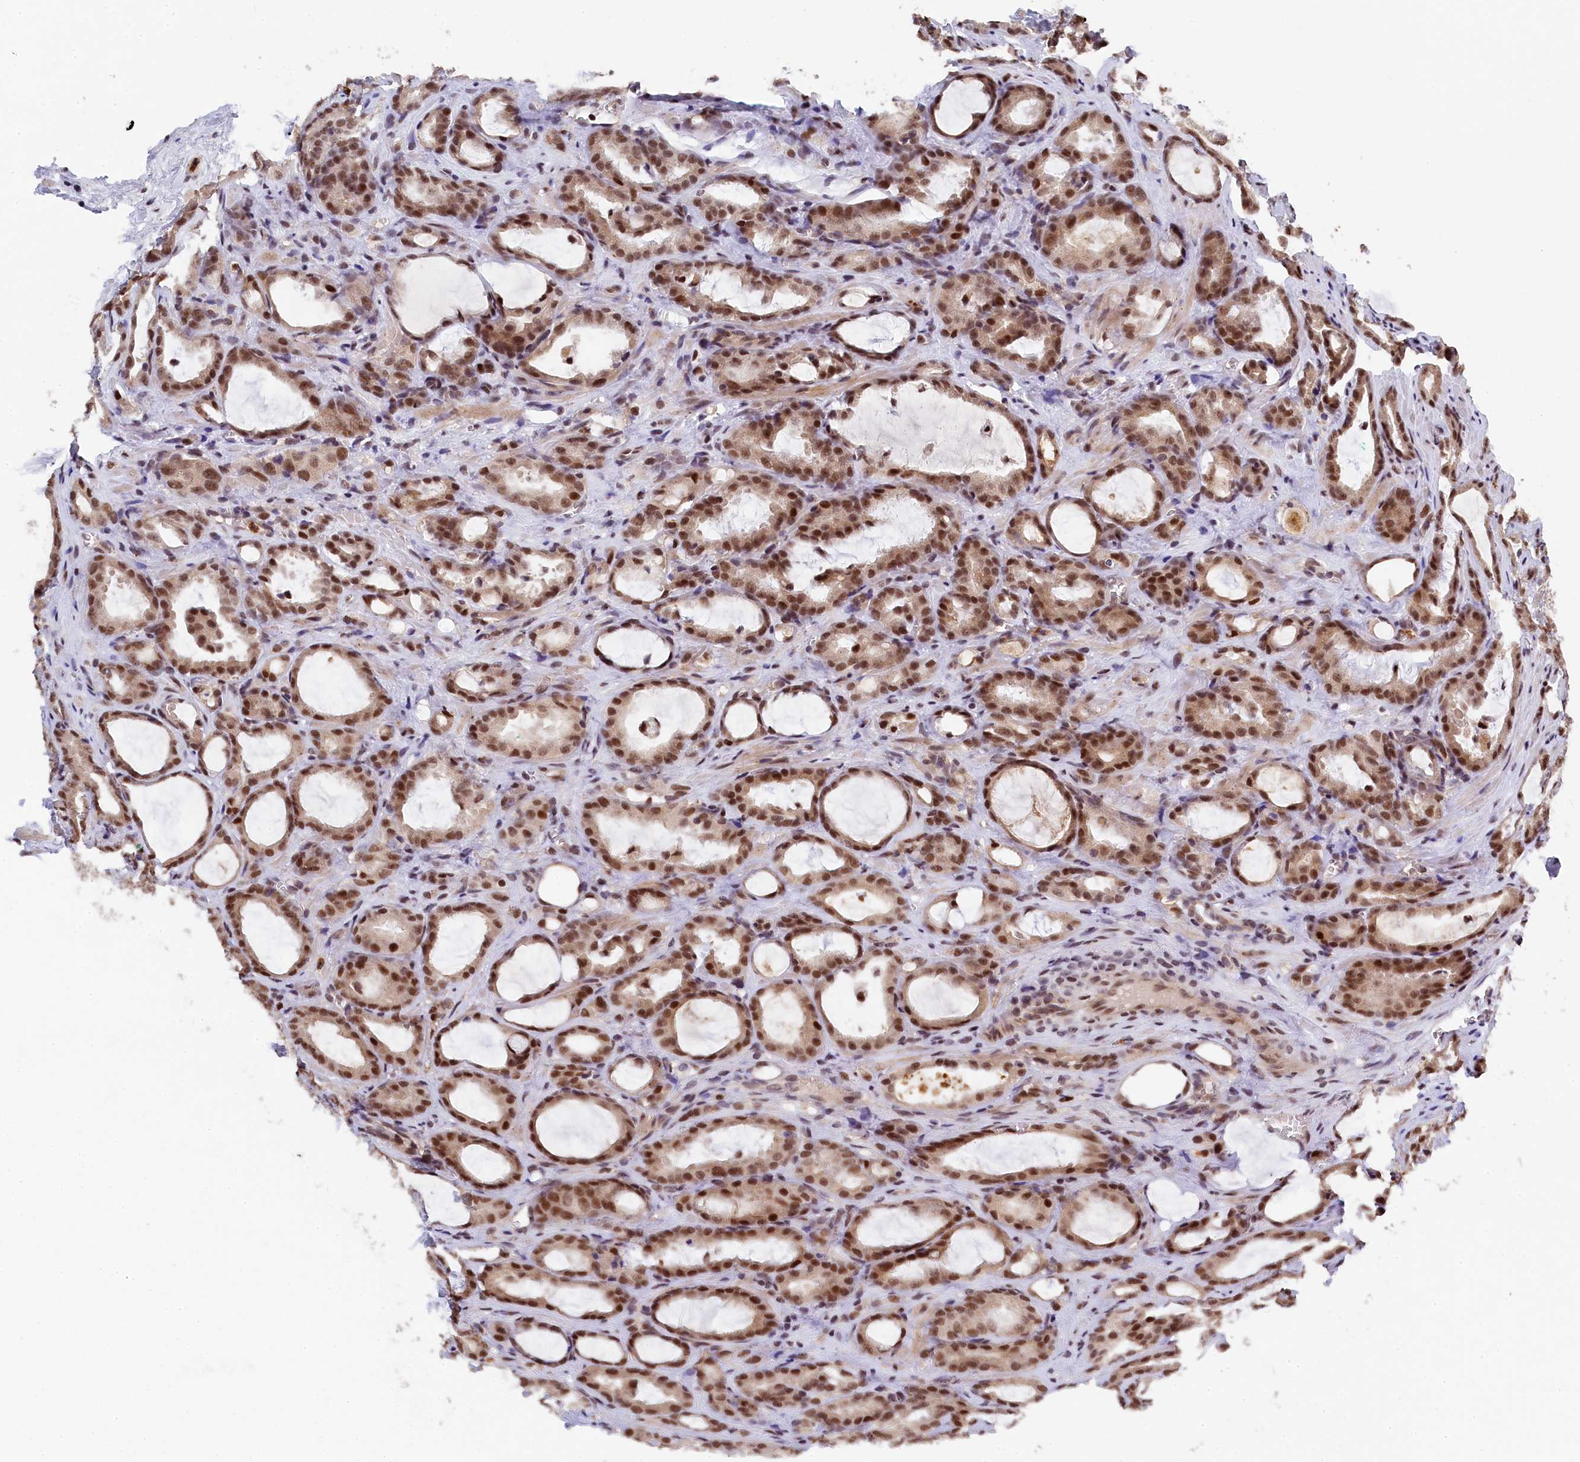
{"staining": {"intensity": "moderate", "quantity": ">75%", "location": "nuclear"}, "tissue": "prostate cancer", "cell_type": "Tumor cells", "image_type": "cancer", "snomed": [{"axis": "morphology", "description": "Adenocarcinoma, High grade"}, {"axis": "topography", "description": "Prostate"}], "caption": "Protein expression analysis of human prostate high-grade adenocarcinoma reveals moderate nuclear positivity in approximately >75% of tumor cells. Ihc stains the protein in brown and the nuclei are stained blue.", "gene": "ADIG", "patient": {"sex": "male", "age": 72}}